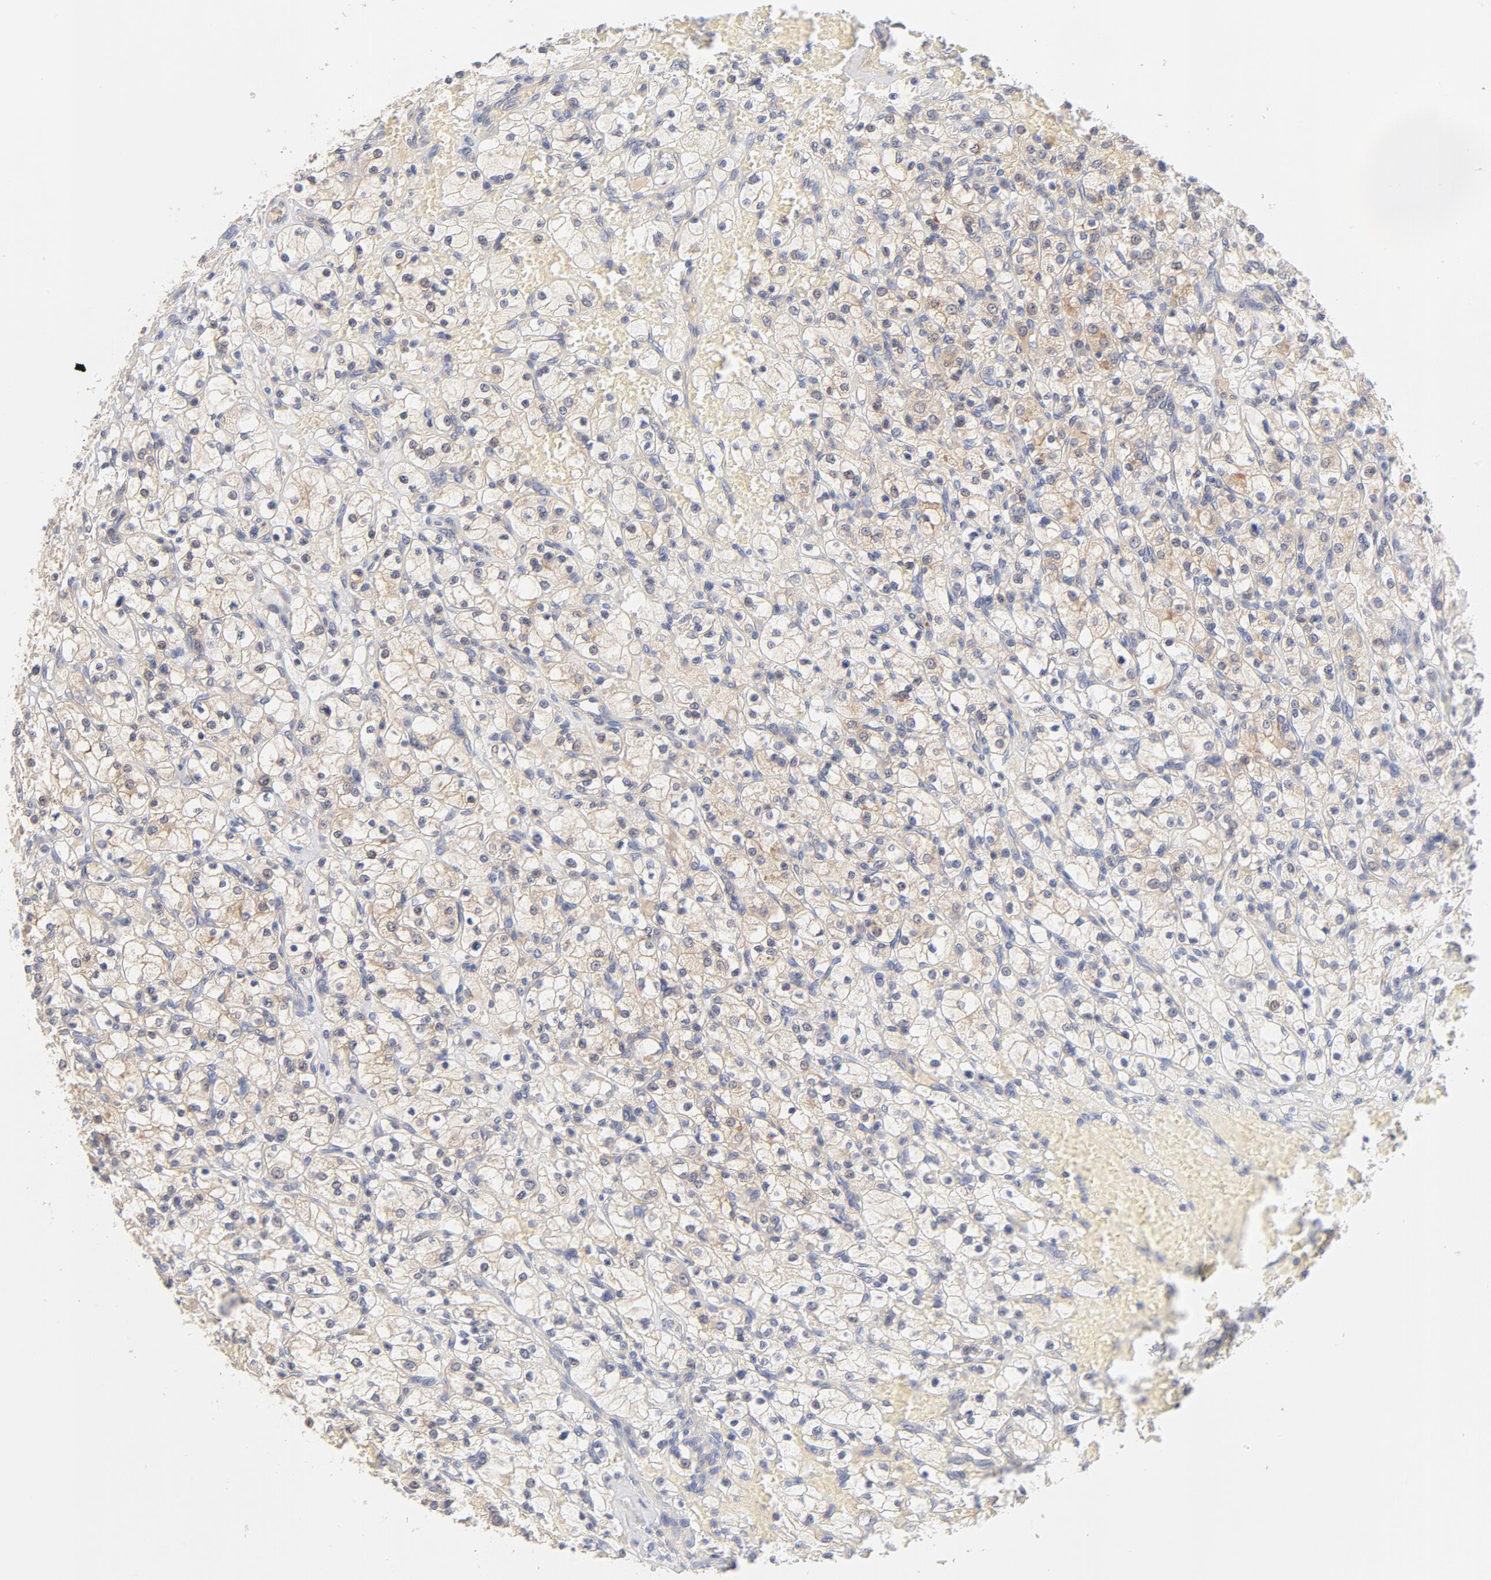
{"staining": {"intensity": "weak", "quantity": "<25%", "location": "cytoplasmic/membranous"}, "tissue": "renal cancer", "cell_type": "Tumor cells", "image_type": "cancer", "snomed": [{"axis": "morphology", "description": "Adenocarcinoma, NOS"}, {"axis": "topography", "description": "Kidney"}], "caption": "This is an immunohistochemistry (IHC) photomicrograph of renal adenocarcinoma. There is no positivity in tumor cells.", "gene": "SETD3", "patient": {"sex": "female", "age": 83}}